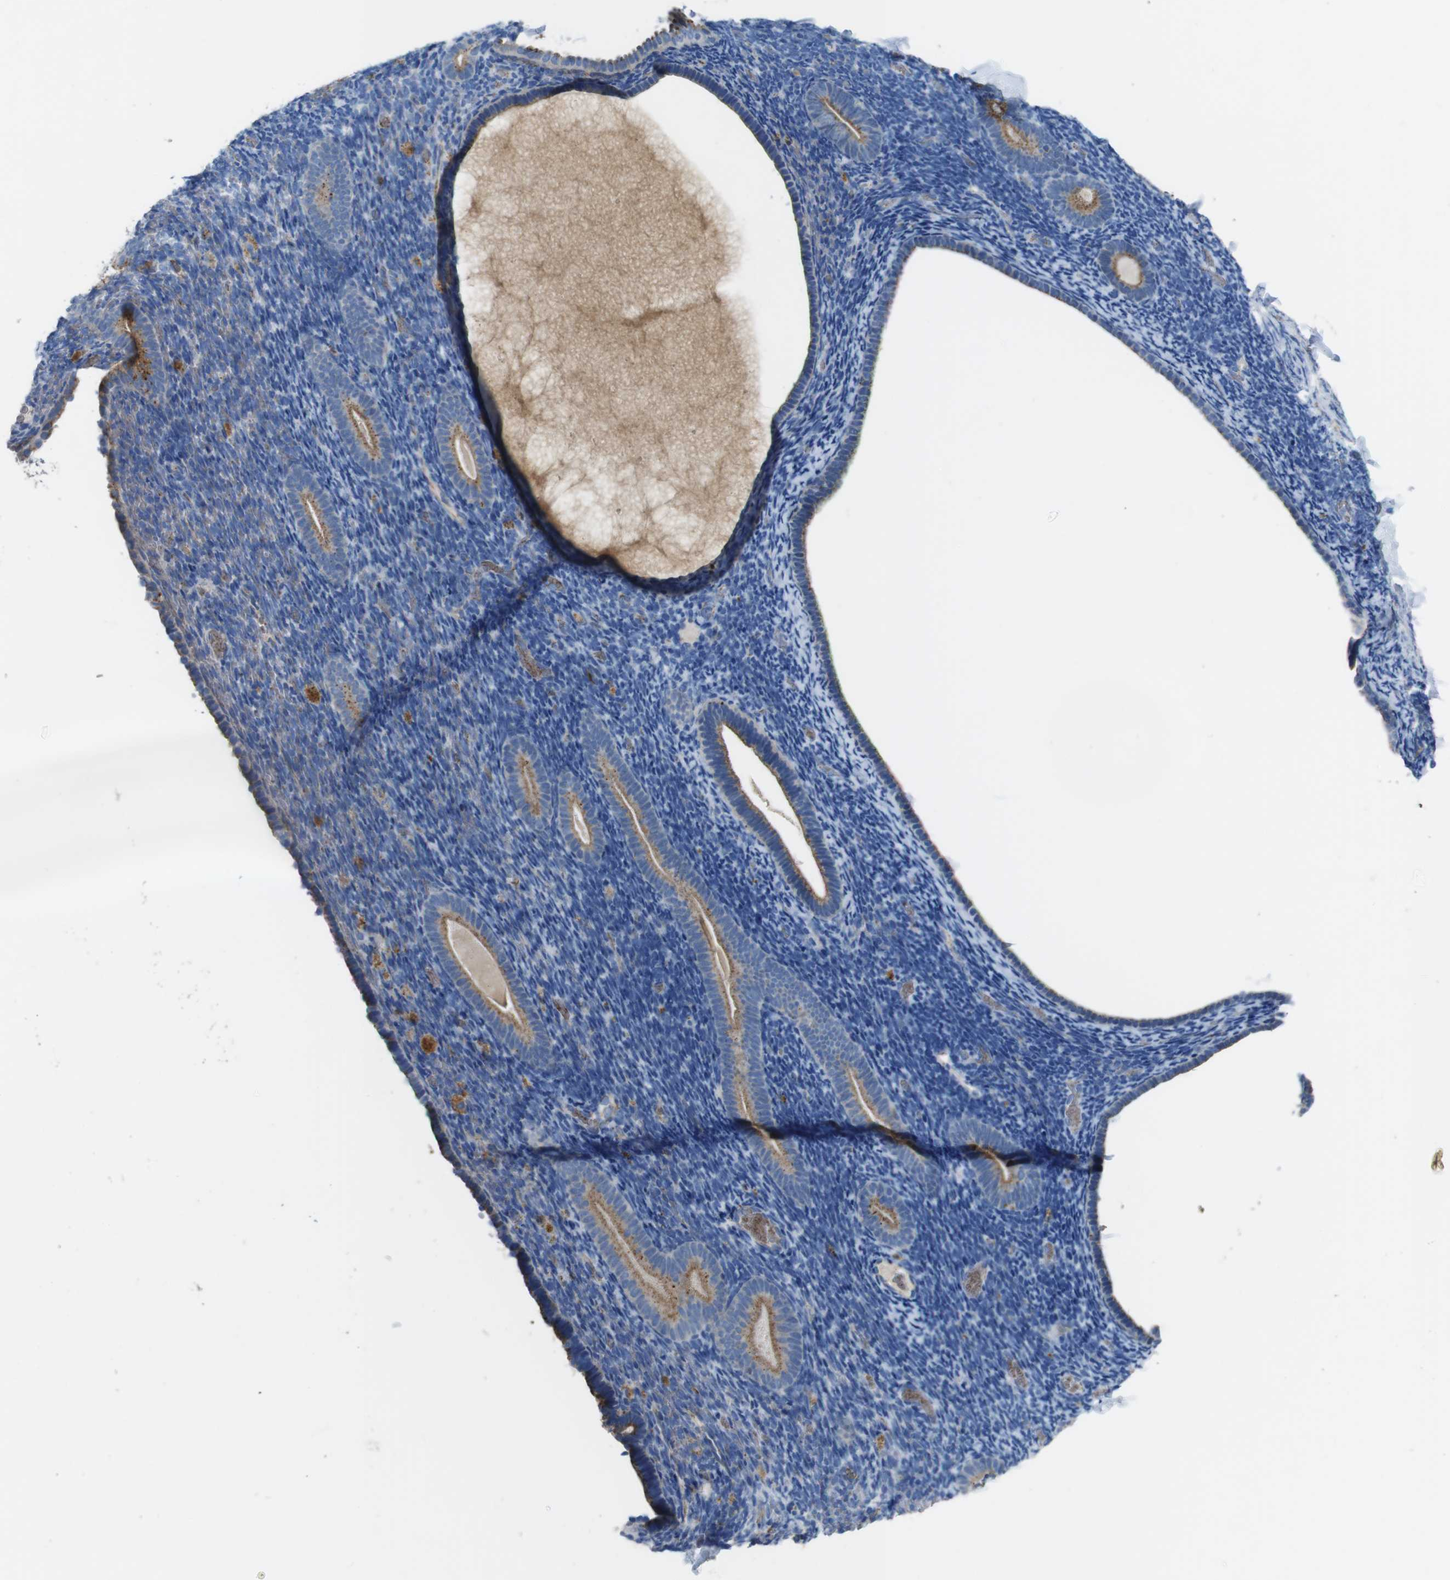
{"staining": {"intensity": "negative", "quantity": "none", "location": "none"}, "tissue": "endometrium", "cell_type": "Cells in endometrial stroma", "image_type": "normal", "snomed": [{"axis": "morphology", "description": "Normal tissue, NOS"}, {"axis": "topography", "description": "Endometrium"}], "caption": "Immunohistochemistry (IHC) histopathology image of unremarkable human endometrium stained for a protein (brown), which shows no positivity in cells in endometrial stroma. (DAB (3,3'-diaminobenzidine) immunohistochemistry, high magnification).", "gene": "NHLRC3", "patient": {"sex": "female", "age": 51}}